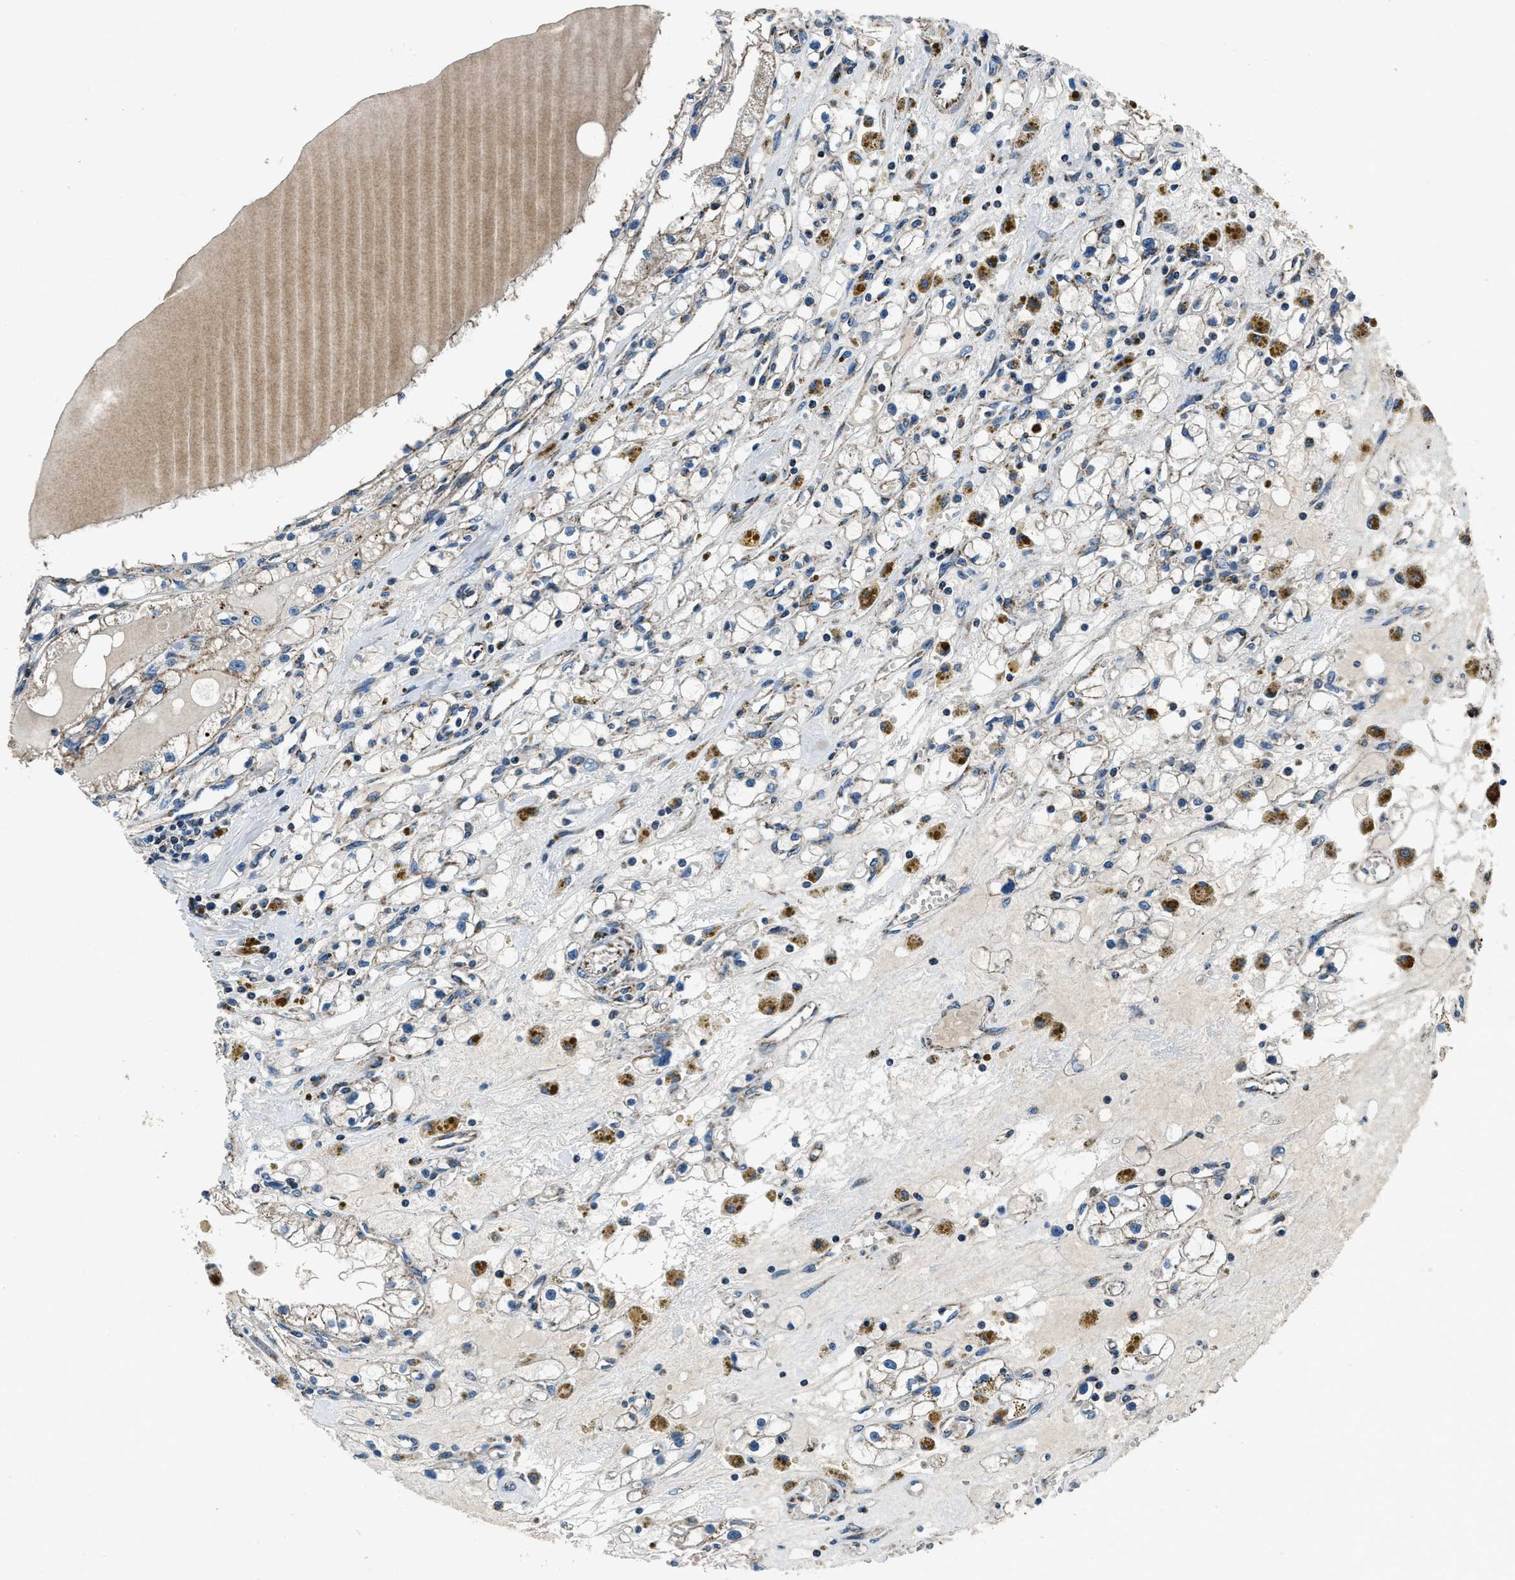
{"staining": {"intensity": "negative", "quantity": "none", "location": "none"}, "tissue": "renal cancer", "cell_type": "Tumor cells", "image_type": "cancer", "snomed": [{"axis": "morphology", "description": "Adenocarcinoma, NOS"}, {"axis": "topography", "description": "Kidney"}], "caption": "DAB immunohistochemical staining of human adenocarcinoma (renal) exhibits no significant expression in tumor cells.", "gene": "OGDH", "patient": {"sex": "male", "age": 56}}